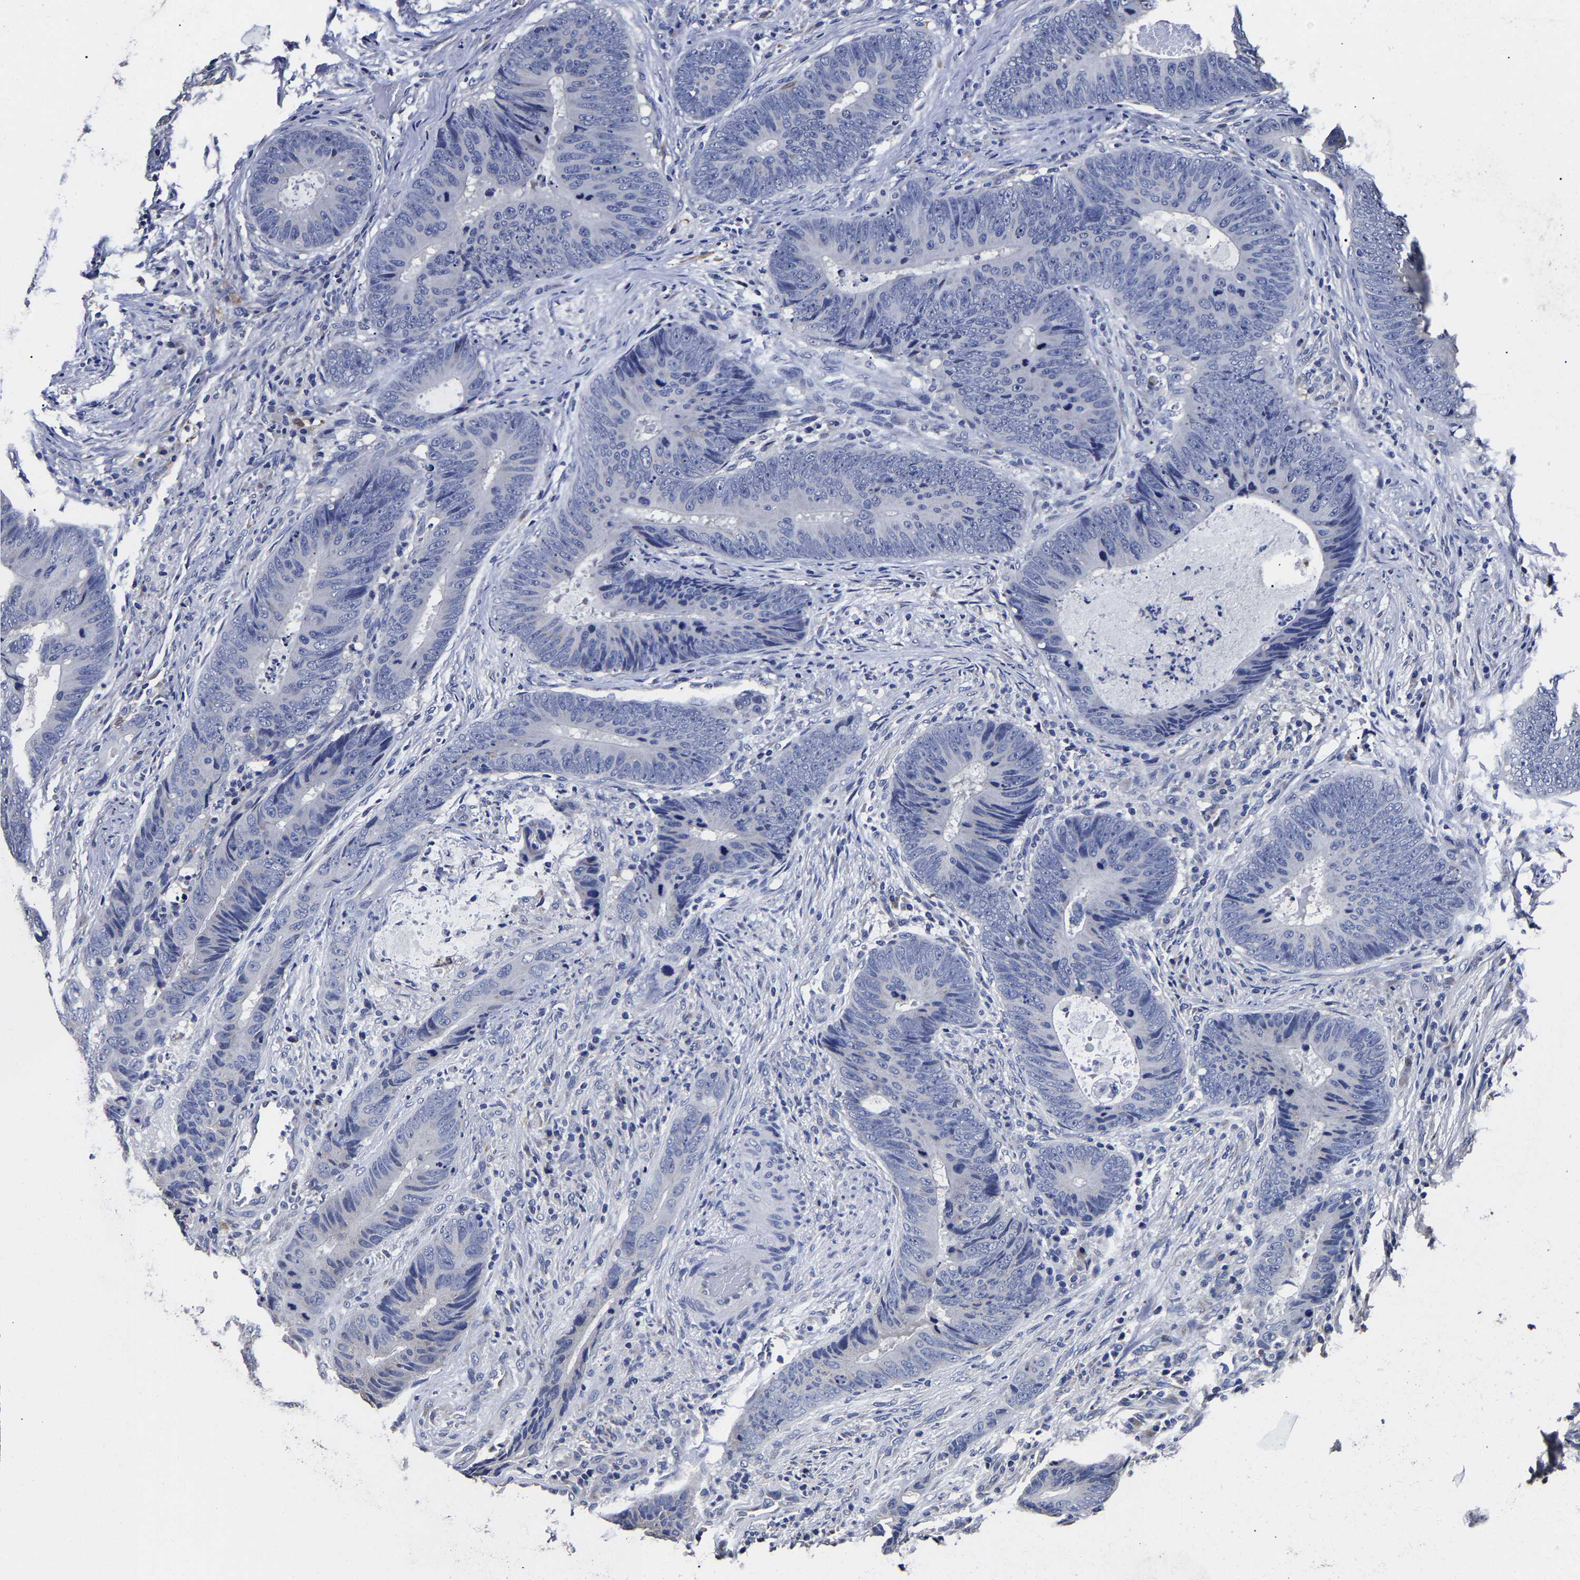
{"staining": {"intensity": "negative", "quantity": "none", "location": "none"}, "tissue": "colorectal cancer", "cell_type": "Tumor cells", "image_type": "cancer", "snomed": [{"axis": "morphology", "description": "Adenocarcinoma, NOS"}, {"axis": "topography", "description": "Colon"}], "caption": "Colorectal adenocarcinoma stained for a protein using immunohistochemistry demonstrates no positivity tumor cells.", "gene": "AKAP4", "patient": {"sex": "male", "age": 56}}